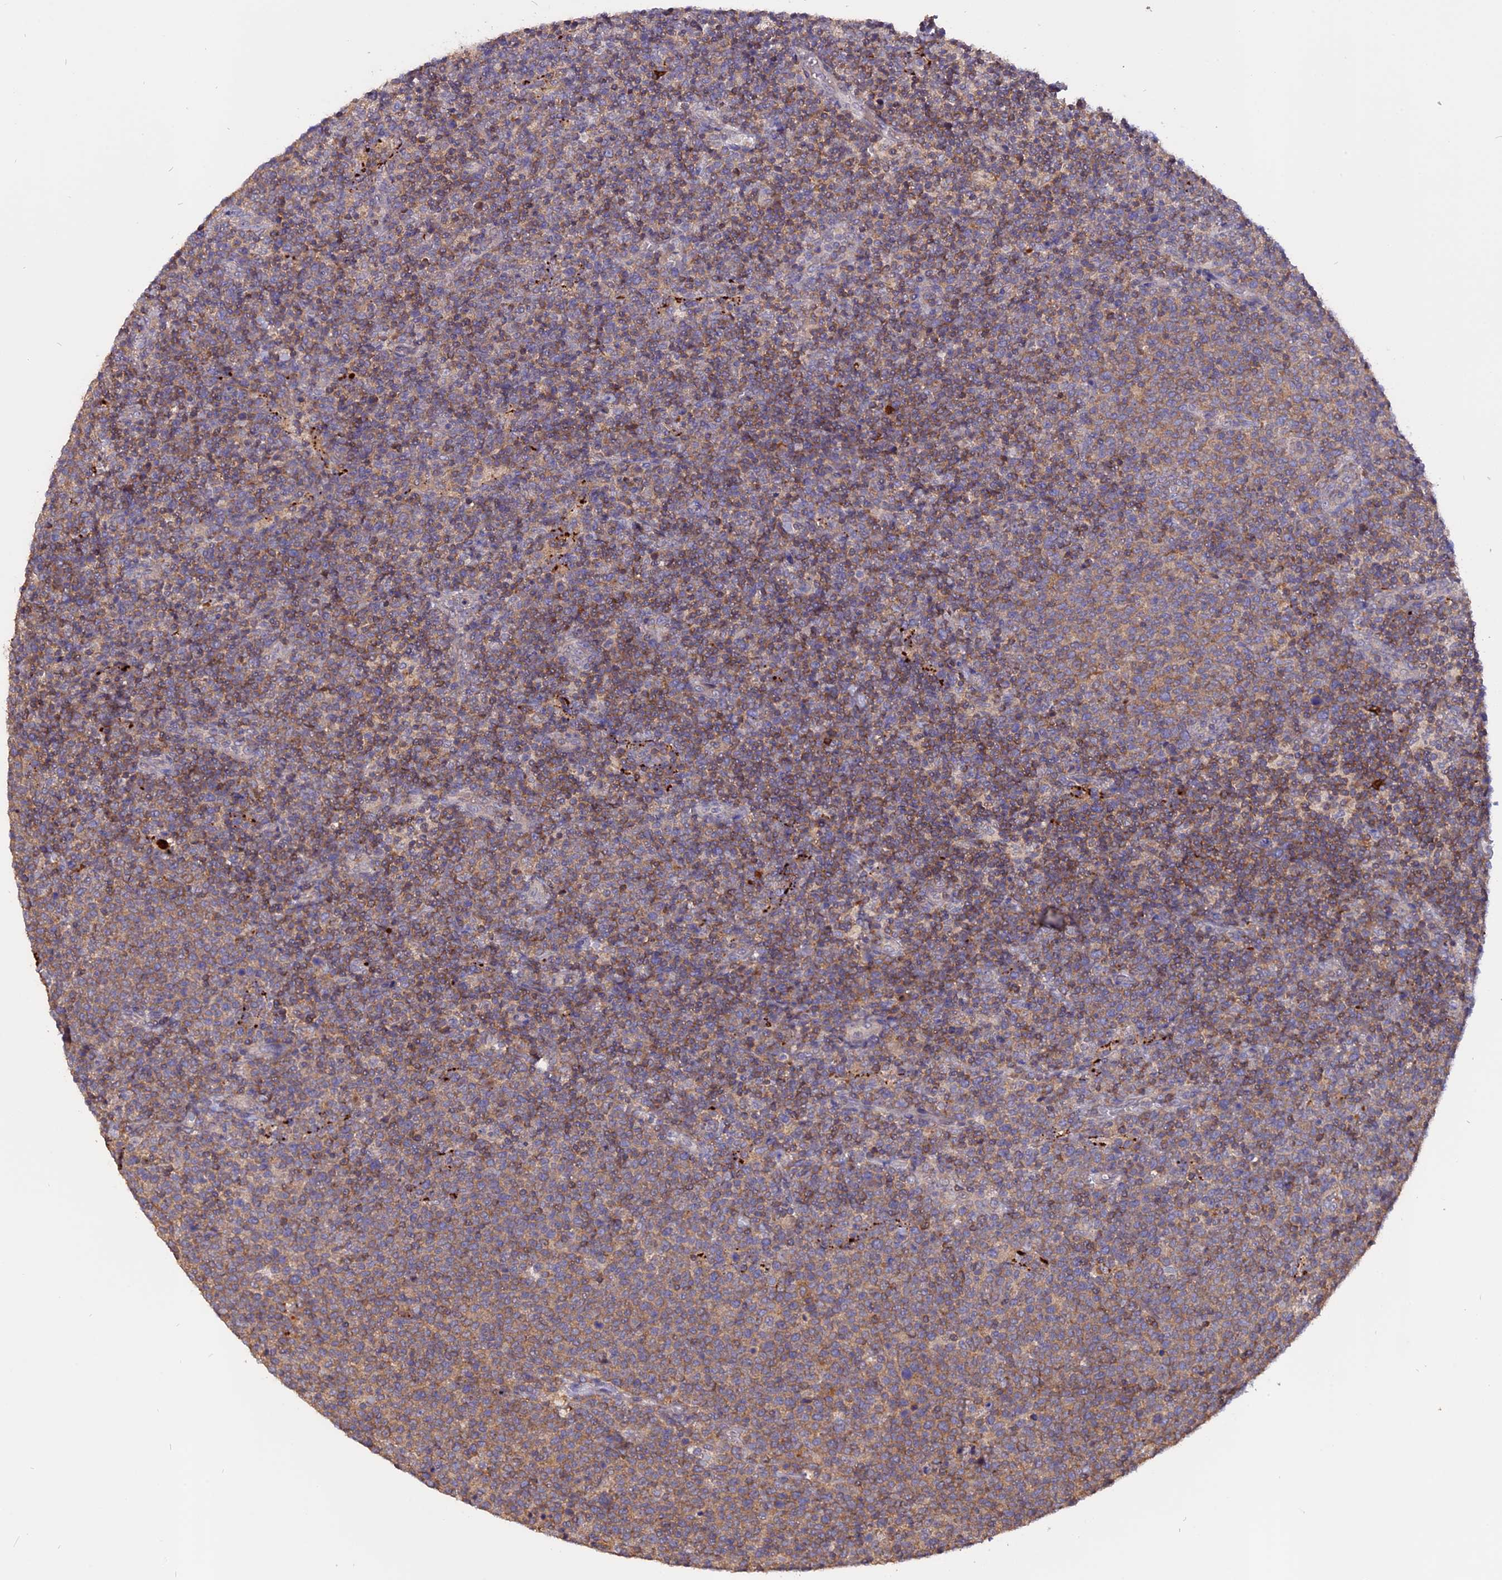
{"staining": {"intensity": "weak", "quantity": ">75%", "location": "cytoplasmic/membranous"}, "tissue": "lymphoma", "cell_type": "Tumor cells", "image_type": "cancer", "snomed": [{"axis": "morphology", "description": "Malignant lymphoma, non-Hodgkin's type, High grade"}, {"axis": "topography", "description": "Lymph node"}], "caption": "There is low levels of weak cytoplasmic/membranous positivity in tumor cells of lymphoma, as demonstrated by immunohistochemical staining (brown color).", "gene": "CARMIL2", "patient": {"sex": "male", "age": 61}}